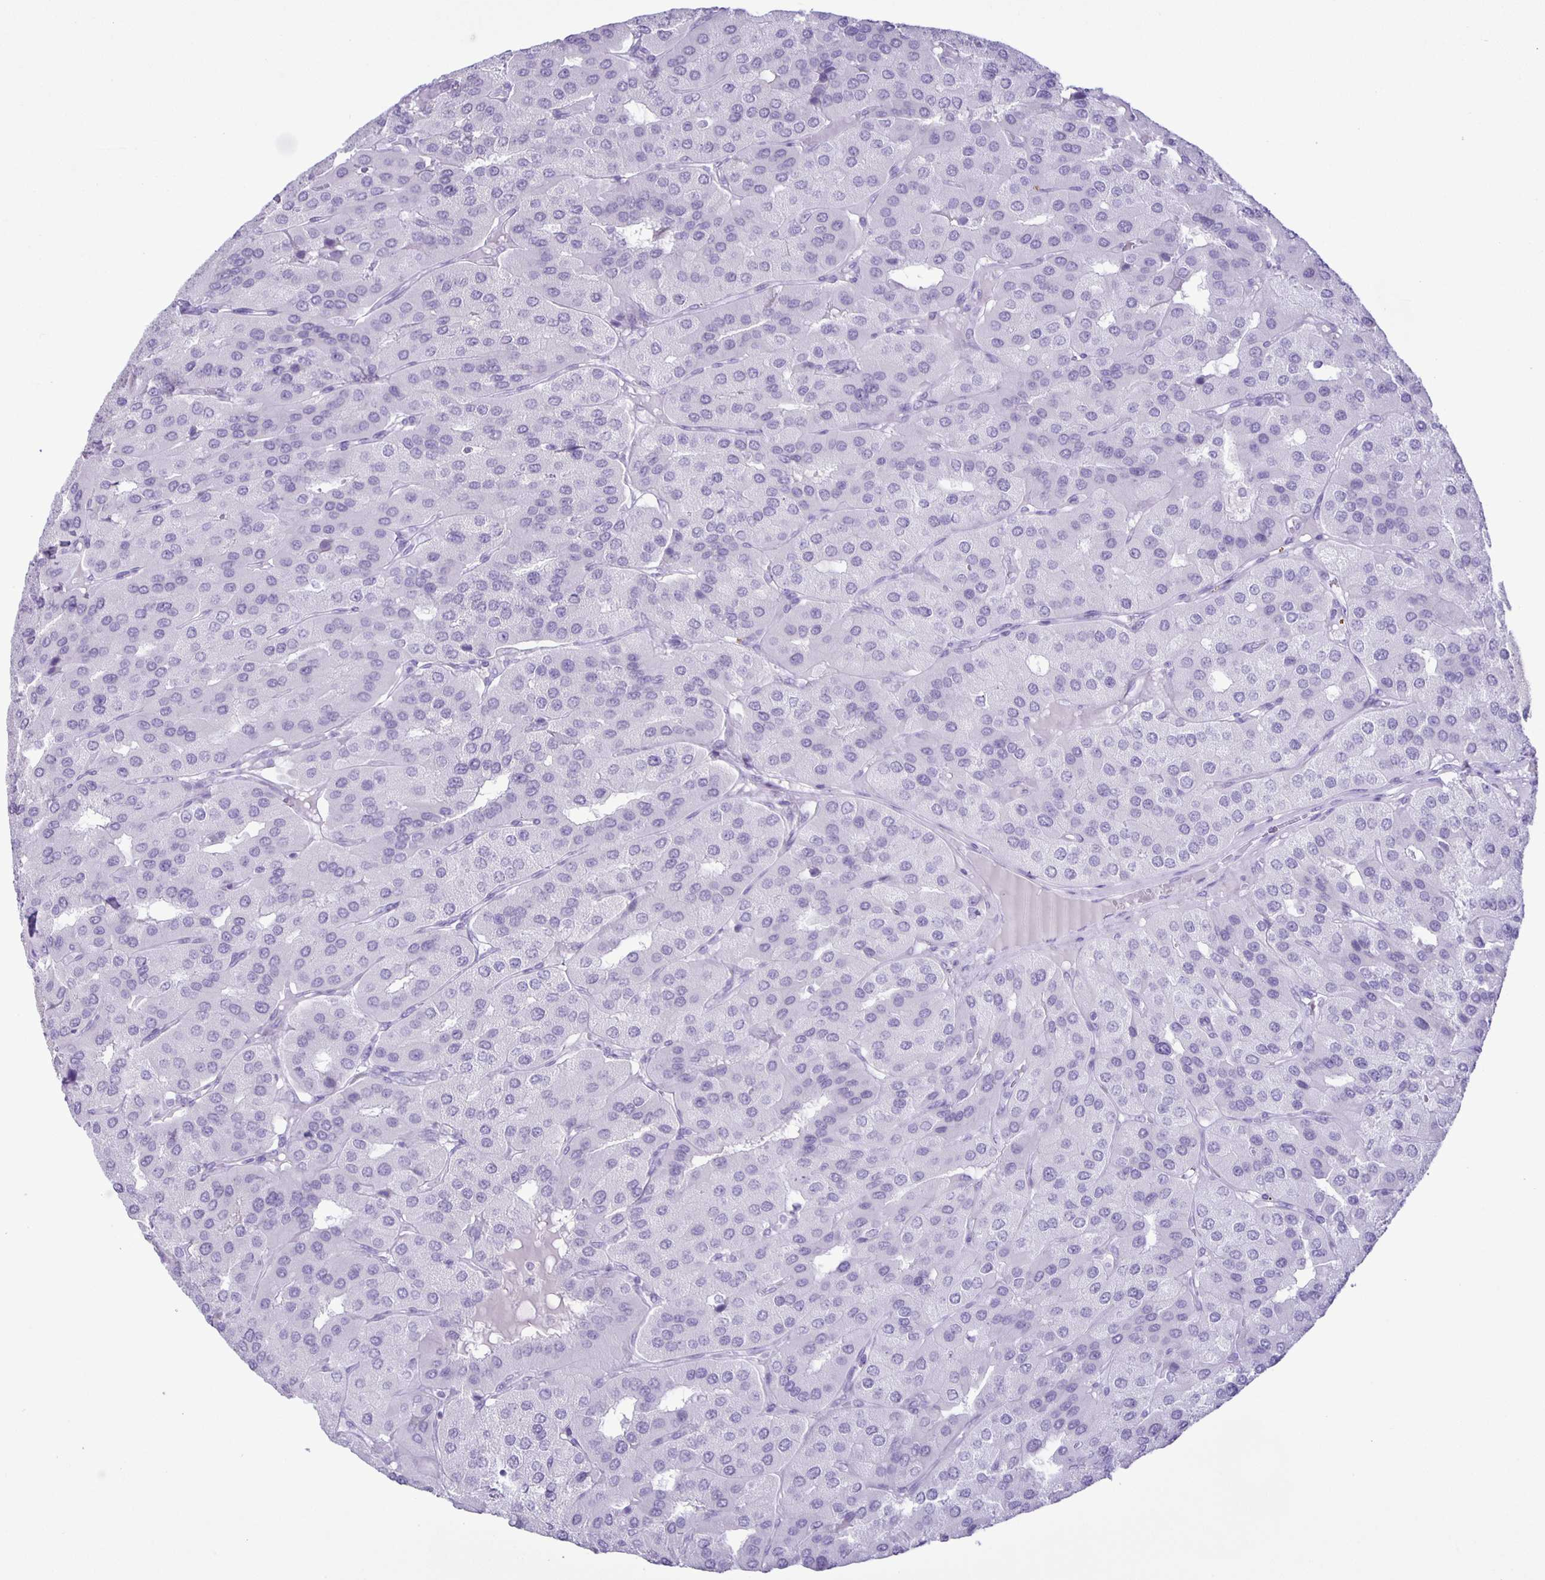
{"staining": {"intensity": "negative", "quantity": "none", "location": "none"}, "tissue": "parathyroid gland", "cell_type": "Glandular cells", "image_type": "normal", "snomed": [{"axis": "morphology", "description": "Normal tissue, NOS"}, {"axis": "morphology", "description": "Adenoma, NOS"}, {"axis": "topography", "description": "Parathyroid gland"}], "caption": "Immunohistochemistry (IHC) histopathology image of unremarkable parathyroid gland: human parathyroid gland stained with DAB (3,3'-diaminobenzidine) shows no significant protein positivity in glandular cells.", "gene": "EZHIP", "patient": {"sex": "female", "age": 86}}